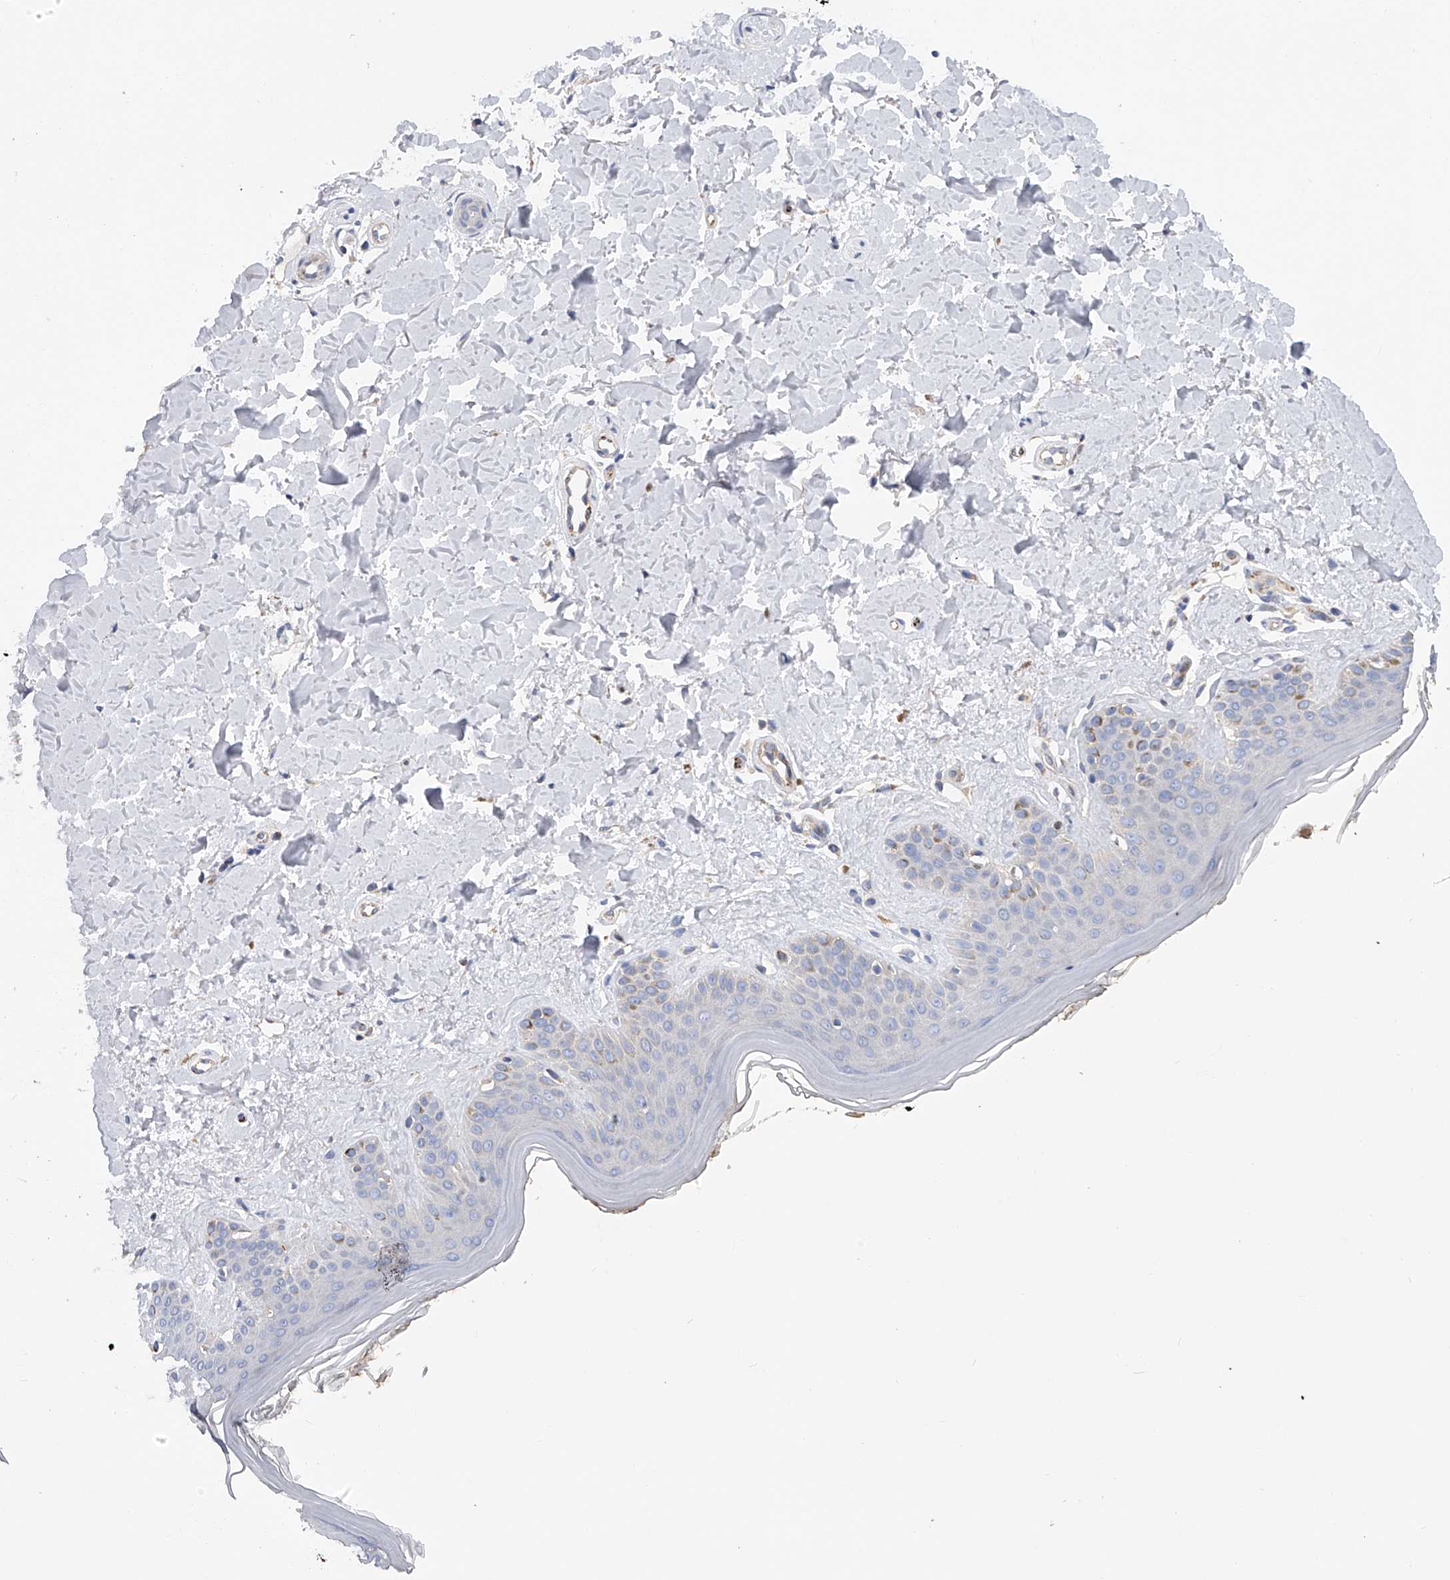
{"staining": {"intensity": "negative", "quantity": "none", "location": "none"}, "tissue": "skin", "cell_type": "Fibroblasts", "image_type": "normal", "snomed": [{"axis": "morphology", "description": "Normal tissue, NOS"}, {"axis": "topography", "description": "Skin"}], "caption": "This image is of benign skin stained with IHC to label a protein in brown with the nuclei are counter-stained blue. There is no expression in fibroblasts. (Brightfield microscopy of DAB IHC at high magnification).", "gene": "MLYCD", "patient": {"sex": "female", "age": 64}}